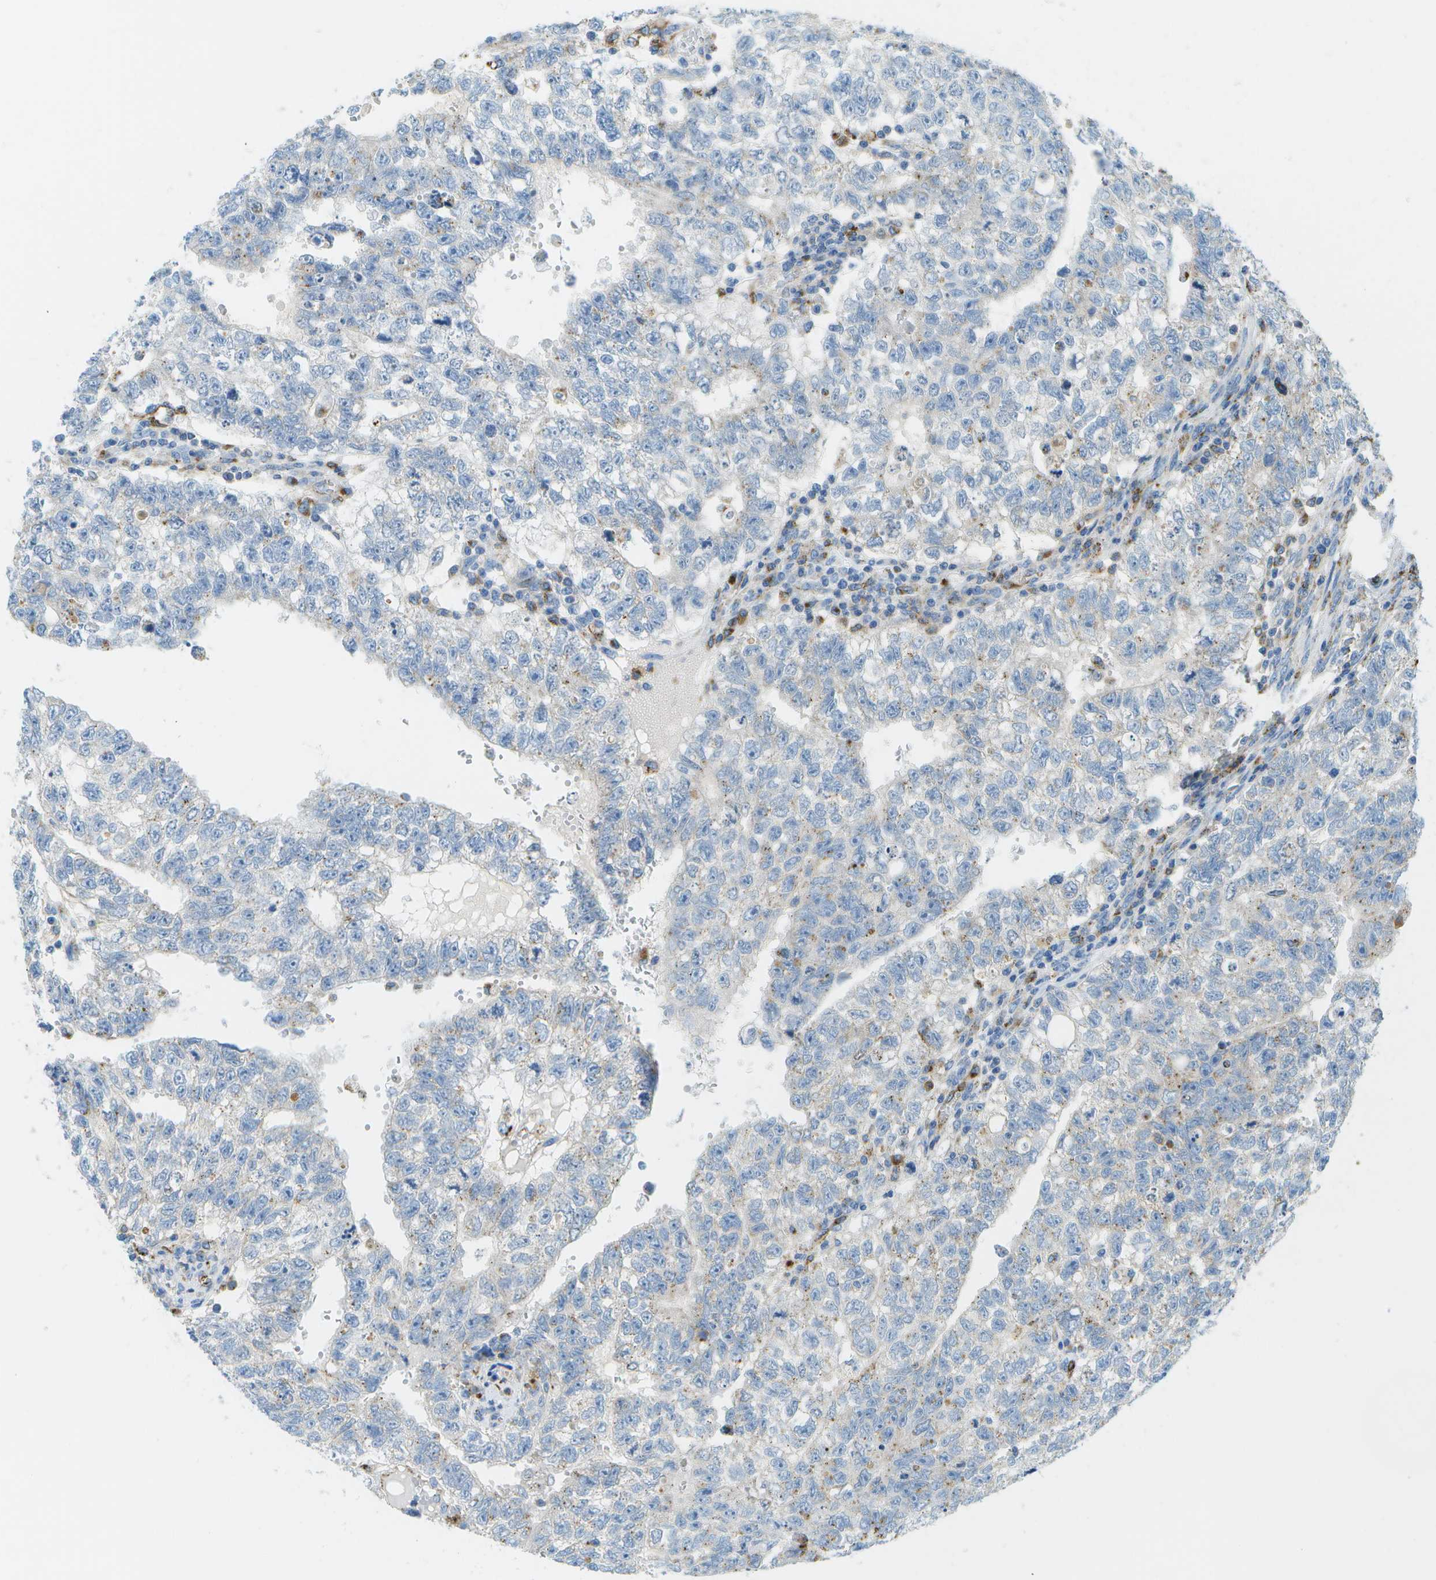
{"staining": {"intensity": "weak", "quantity": "<25%", "location": "cytoplasmic/membranous"}, "tissue": "testis cancer", "cell_type": "Tumor cells", "image_type": "cancer", "snomed": [{"axis": "morphology", "description": "Seminoma, NOS"}, {"axis": "morphology", "description": "Carcinoma, Embryonal, NOS"}, {"axis": "topography", "description": "Testis"}], "caption": "This is a image of immunohistochemistry (IHC) staining of testis cancer (embryonal carcinoma), which shows no expression in tumor cells.", "gene": "PRCP", "patient": {"sex": "male", "age": 38}}